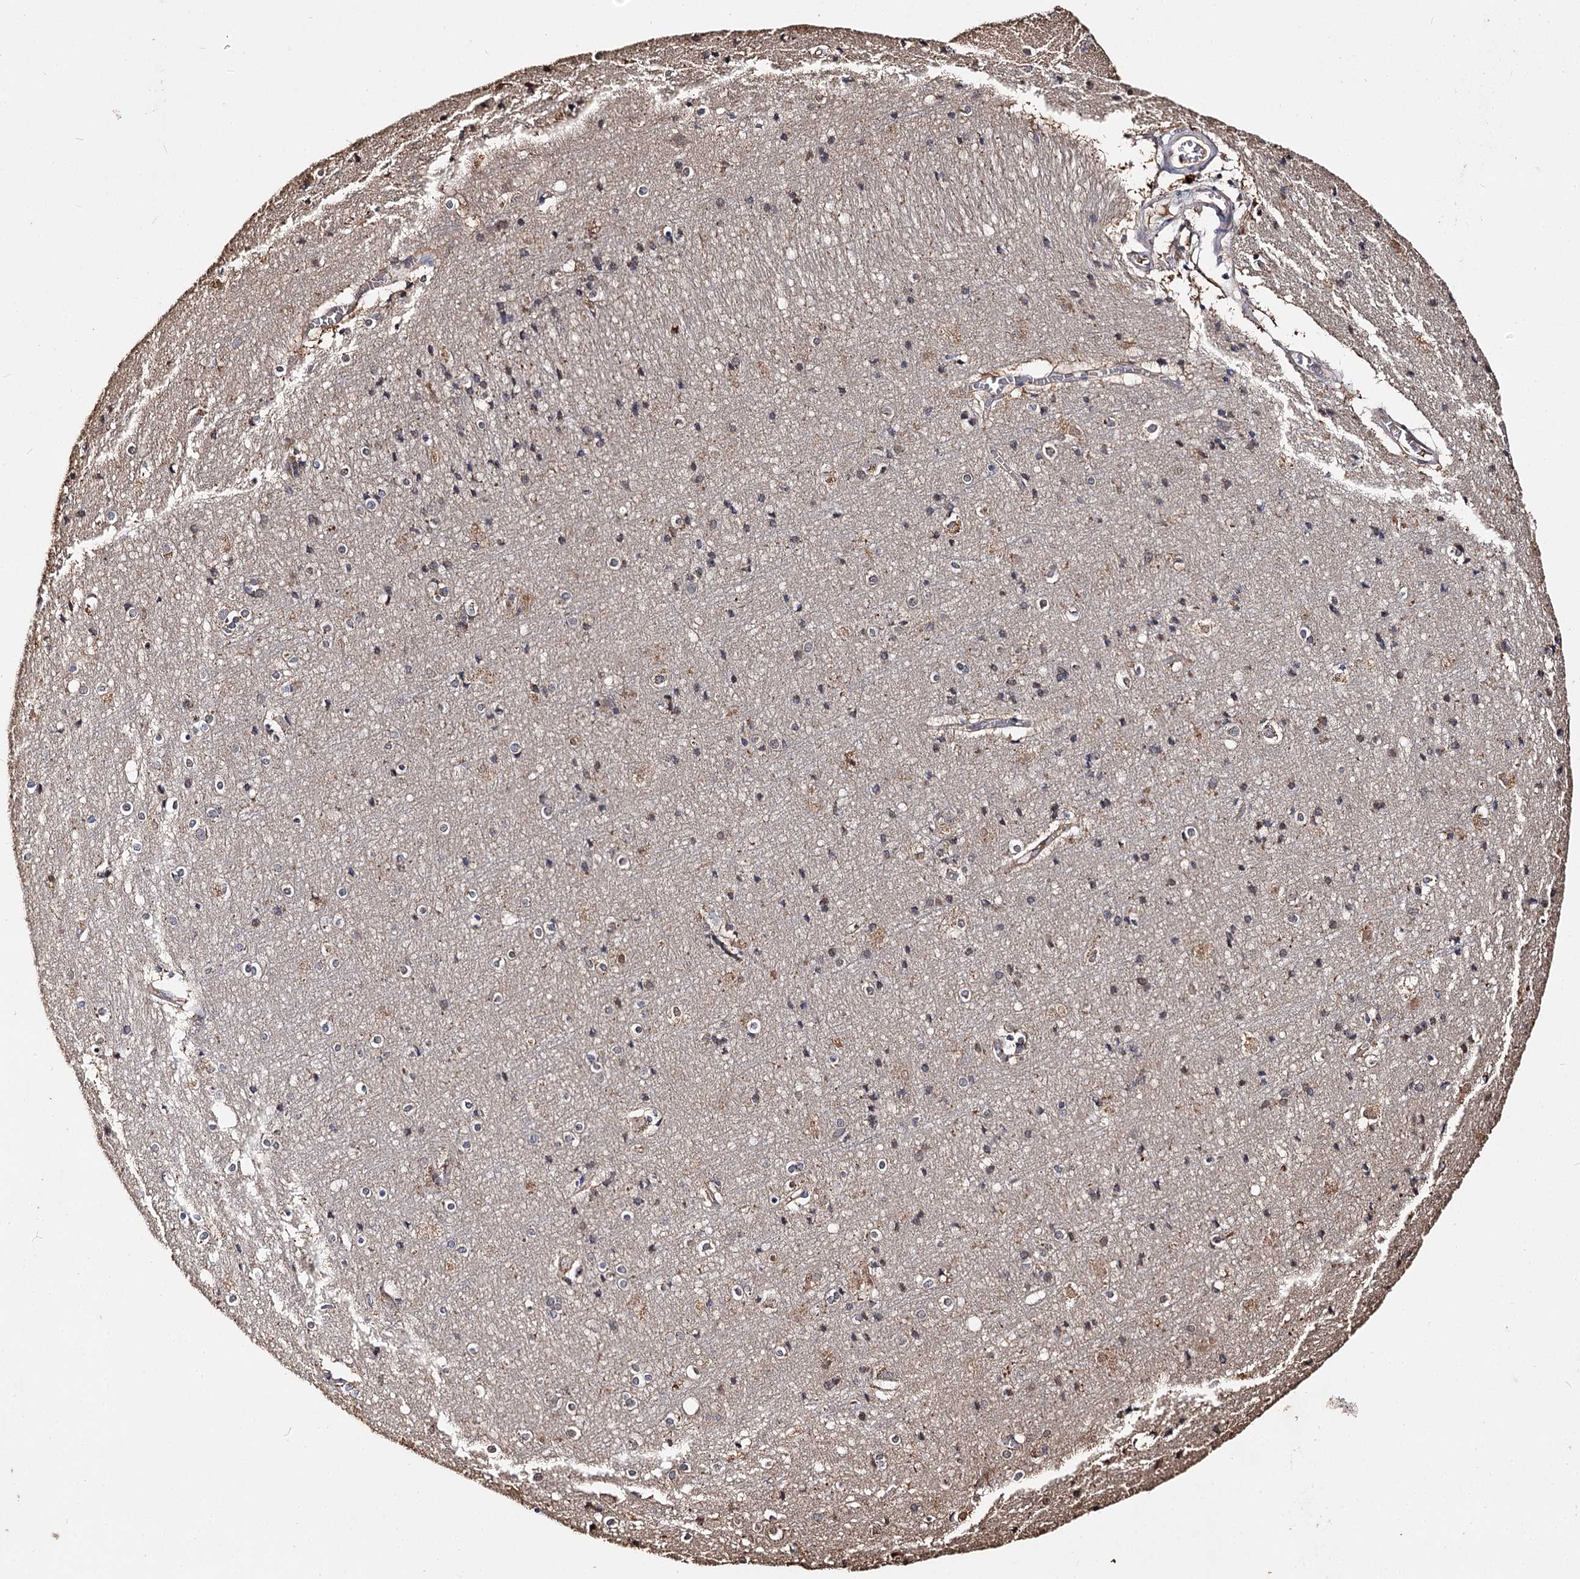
{"staining": {"intensity": "moderate", "quantity": ">75%", "location": "cytoplasmic/membranous"}, "tissue": "cerebral cortex", "cell_type": "Endothelial cells", "image_type": "normal", "snomed": [{"axis": "morphology", "description": "Normal tissue, NOS"}, {"axis": "topography", "description": "Cerebral cortex"}], "caption": "Immunohistochemical staining of benign human cerebral cortex demonstrates moderate cytoplasmic/membranous protein positivity in about >75% of endothelial cells. Immunohistochemistry (ihc) stains the protein in brown and the nuclei are stained blue.", "gene": "ARL13A", "patient": {"sex": "male", "age": 54}}